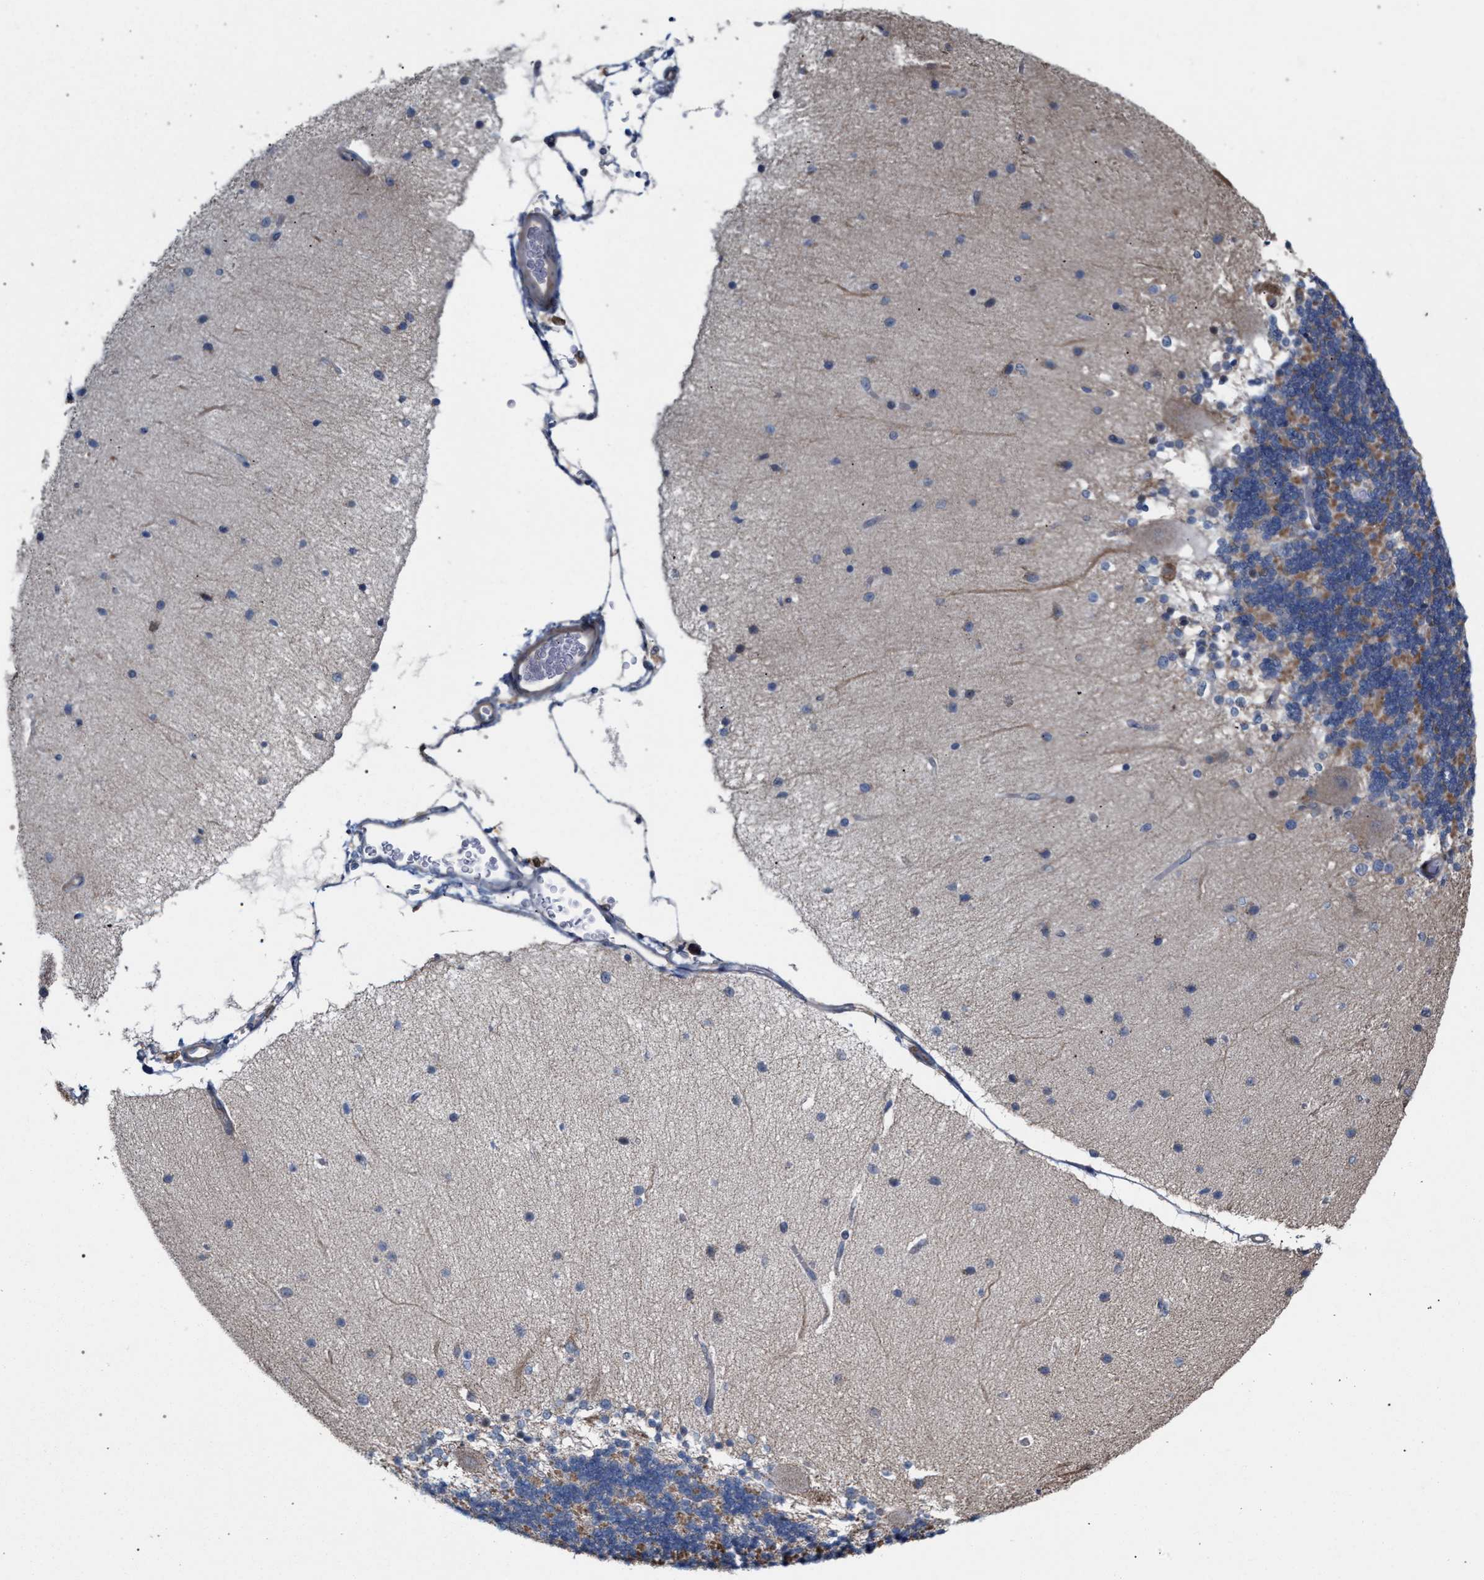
{"staining": {"intensity": "weak", "quantity": ">75%", "location": "cytoplasmic/membranous"}, "tissue": "cerebellum", "cell_type": "Cells in granular layer", "image_type": "normal", "snomed": [{"axis": "morphology", "description": "Normal tissue, NOS"}, {"axis": "topography", "description": "Cerebellum"}], "caption": "The micrograph exhibits immunohistochemical staining of benign cerebellum. There is weak cytoplasmic/membranous staining is present in about >75% of cells in granular layer.", "gene": "RNF135", "patient": {"sex": "female", "age": 54}}